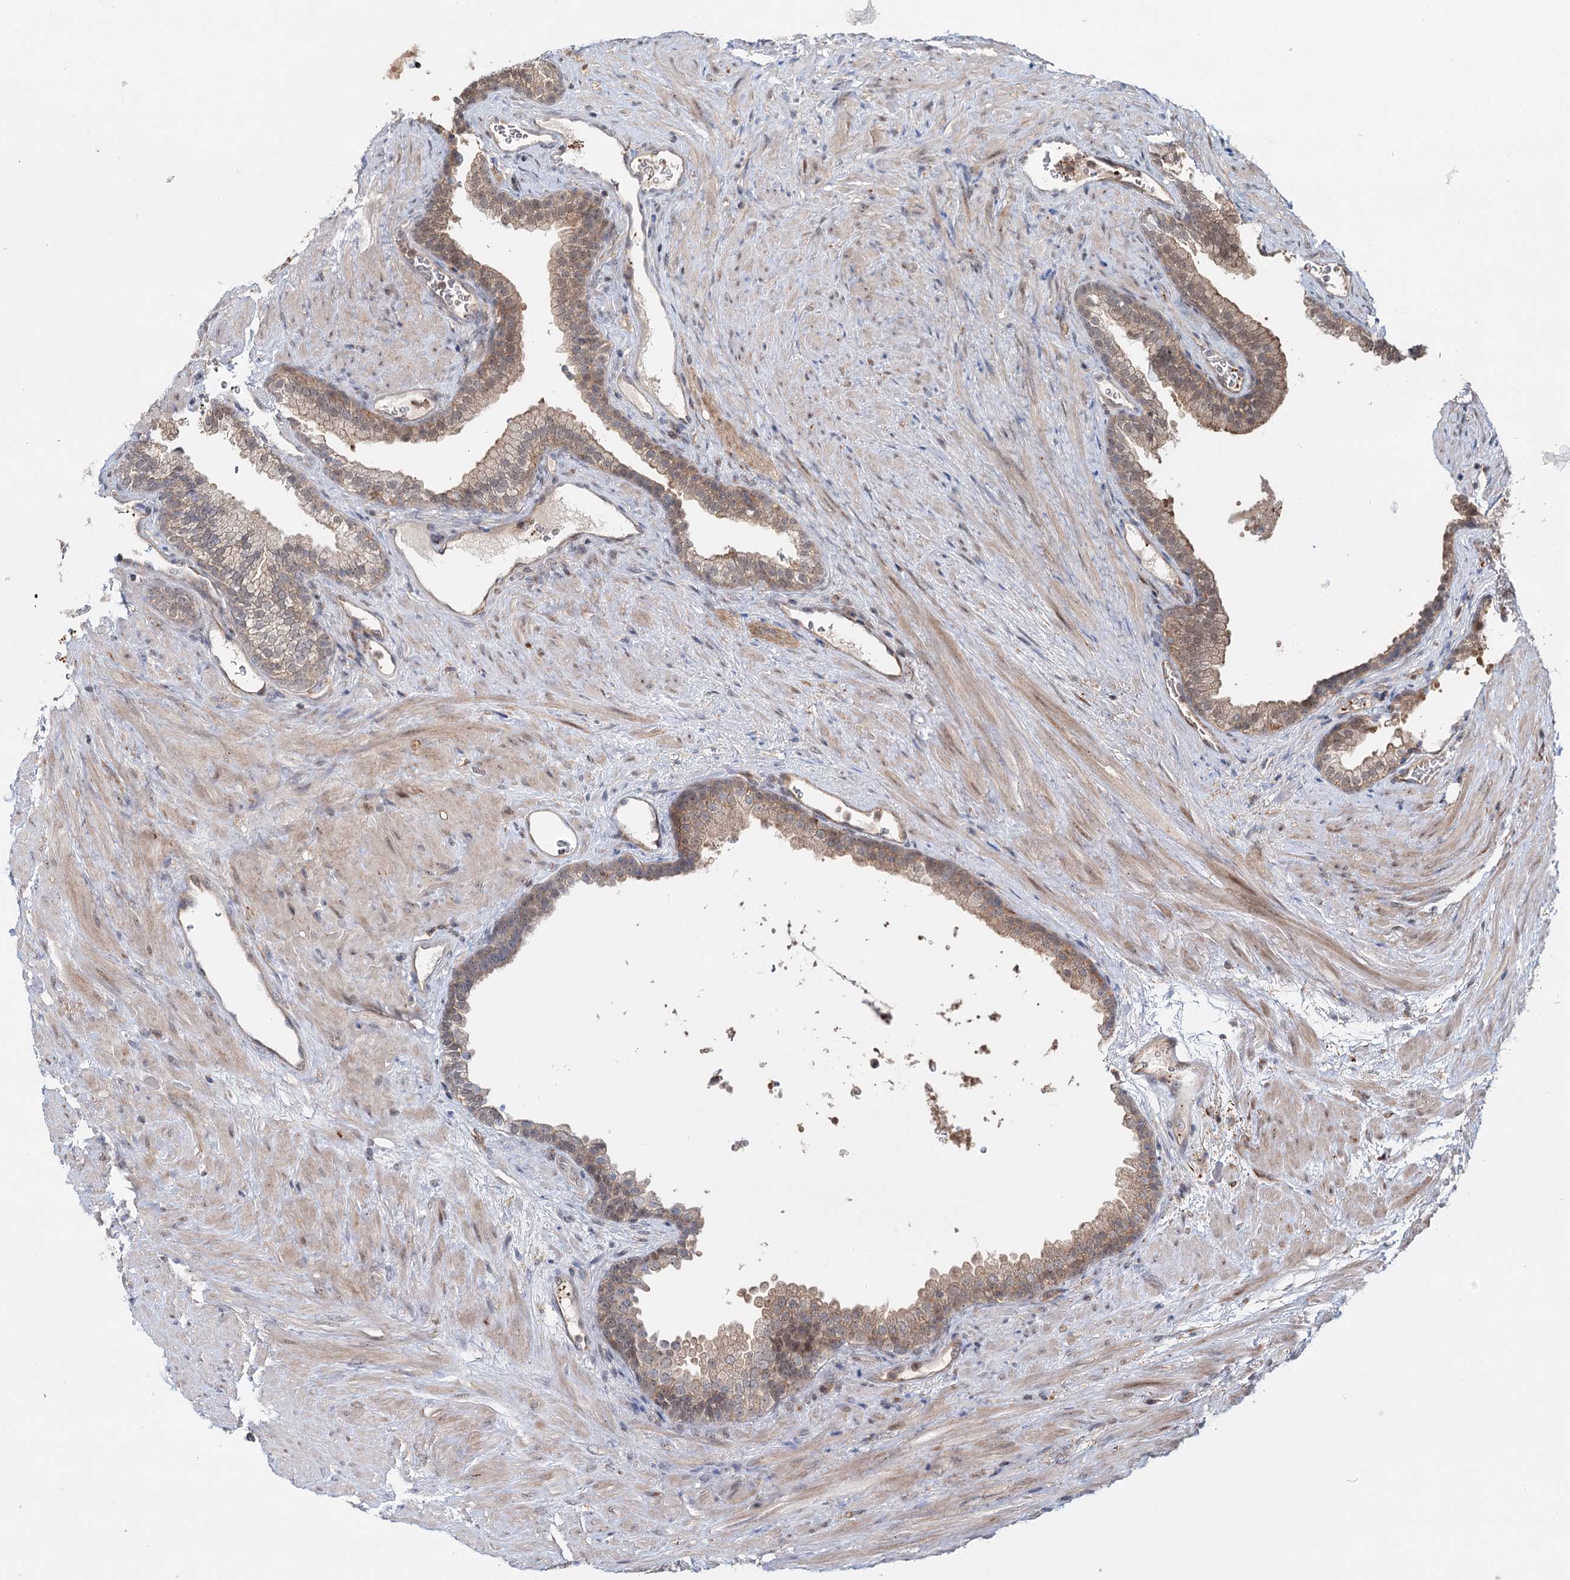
{"staining": {"intensity": "moderate", "quantity": "25%-75%", "location": "cytoplasmic/membranous"}, "tissue": "prostate", "cell_type": "Glandular cells", "image_type": "normal", "snomed": [{"axis": "morphology", "description": "Normal tissue, NOS"}, {"axis": "topography", "description": "Prostate"}], "caption": "IHC of benign prostate demonstrates medium levels of moderate cytoplasmic/membranous expression in approximately 25%-75% of glandular cells.", "gene": "WDR44", "patient": {"sex": "male", "age": 76}}